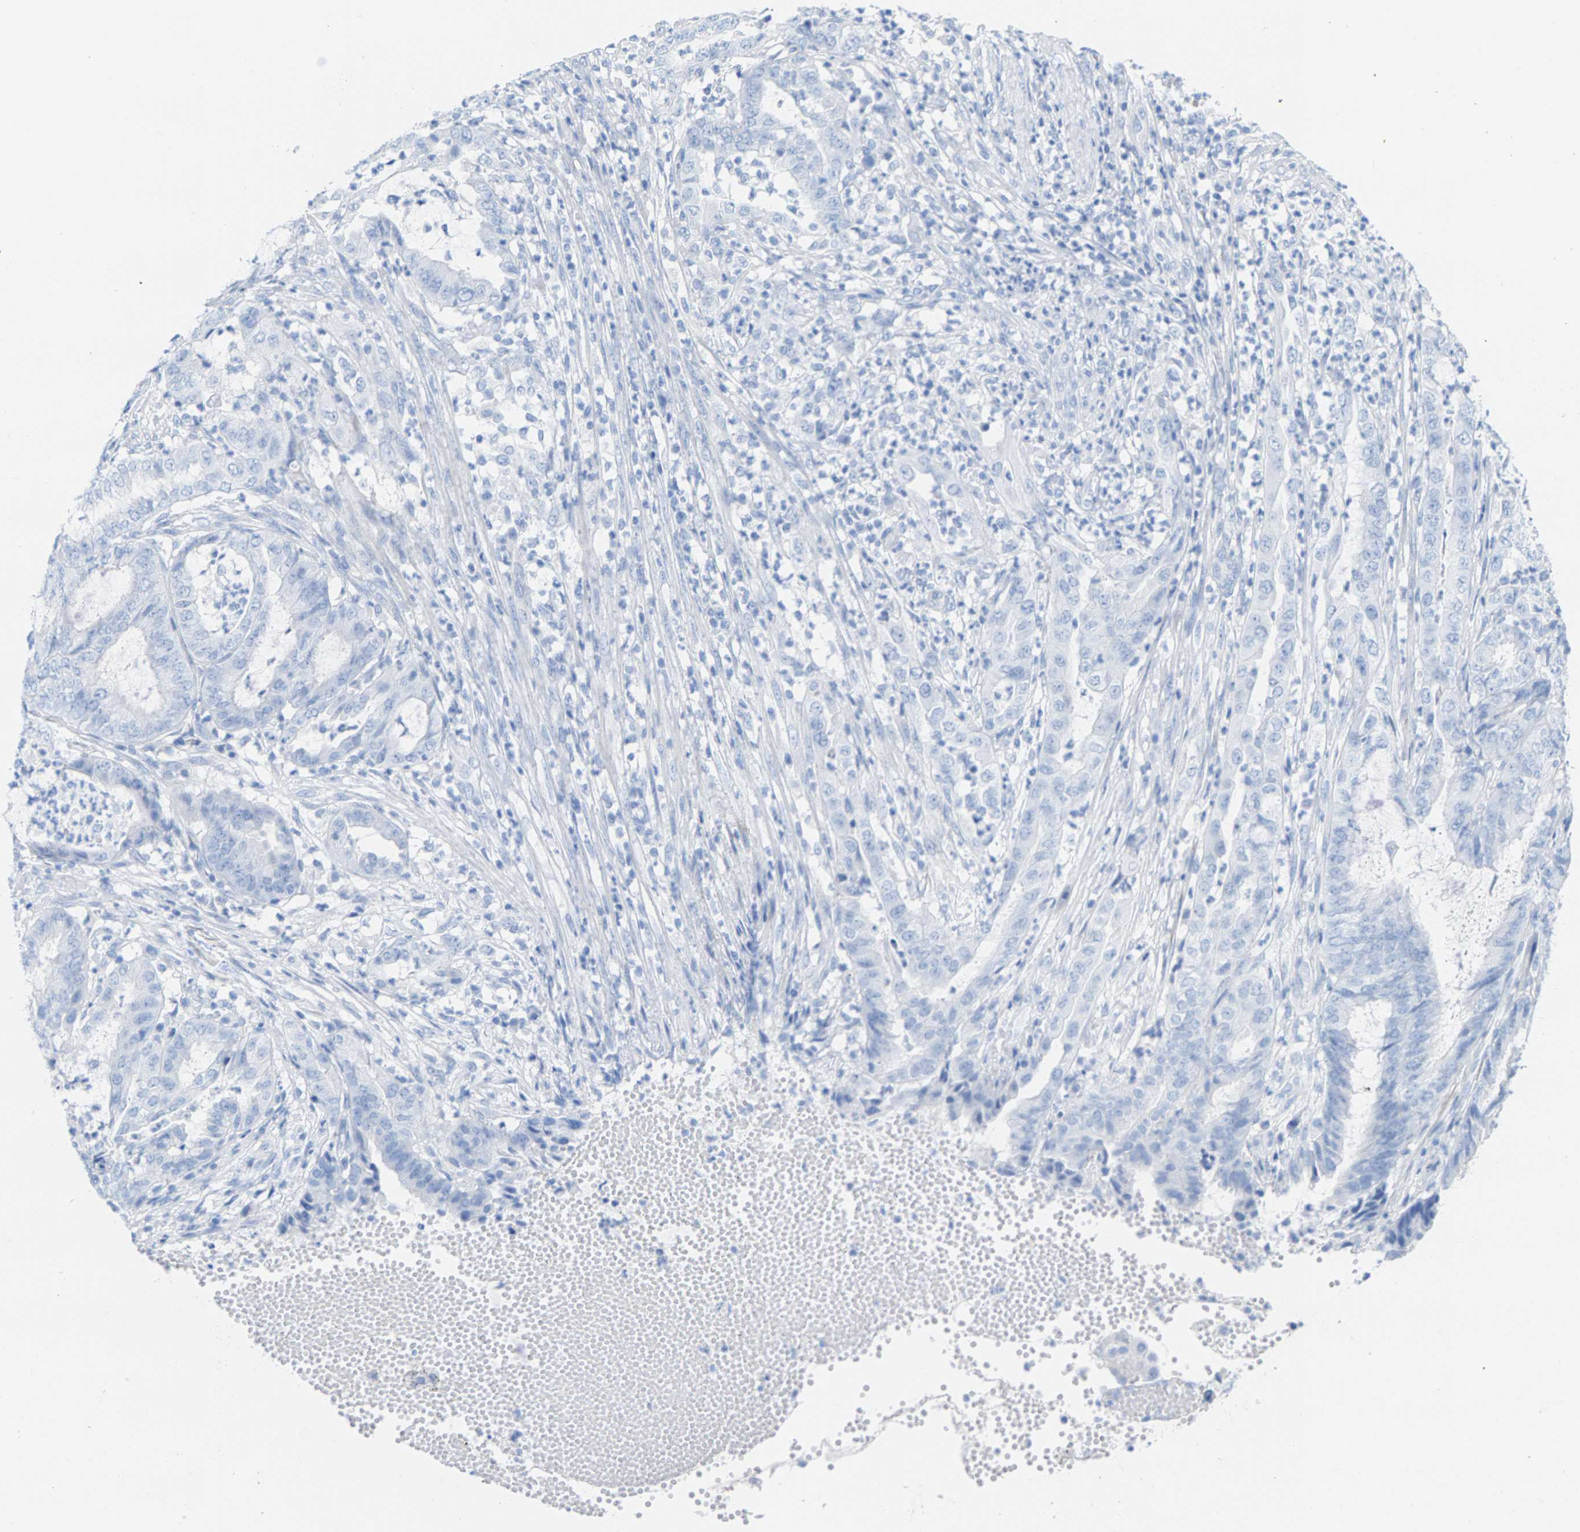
{"staining": {"intensity": "negative", "quantity": "none", "location": "none"}, "tissue": "endometrial cancer", "cell_type": "Tumor cells", "image_type": "cancer", "snomed": [{"axis": "morphology", "description": "Adenocarcinoma, NOS"}, {"axis": "topography", "description": "Endometrium"}], "caption": "Human adenocarcinoma (endometrial) stained for a protein using immunohistochemistry (IHC) reveals no expression in tumor cells.", "gene": "CPA1", "patient": {"sex": "female", "age": 51}}